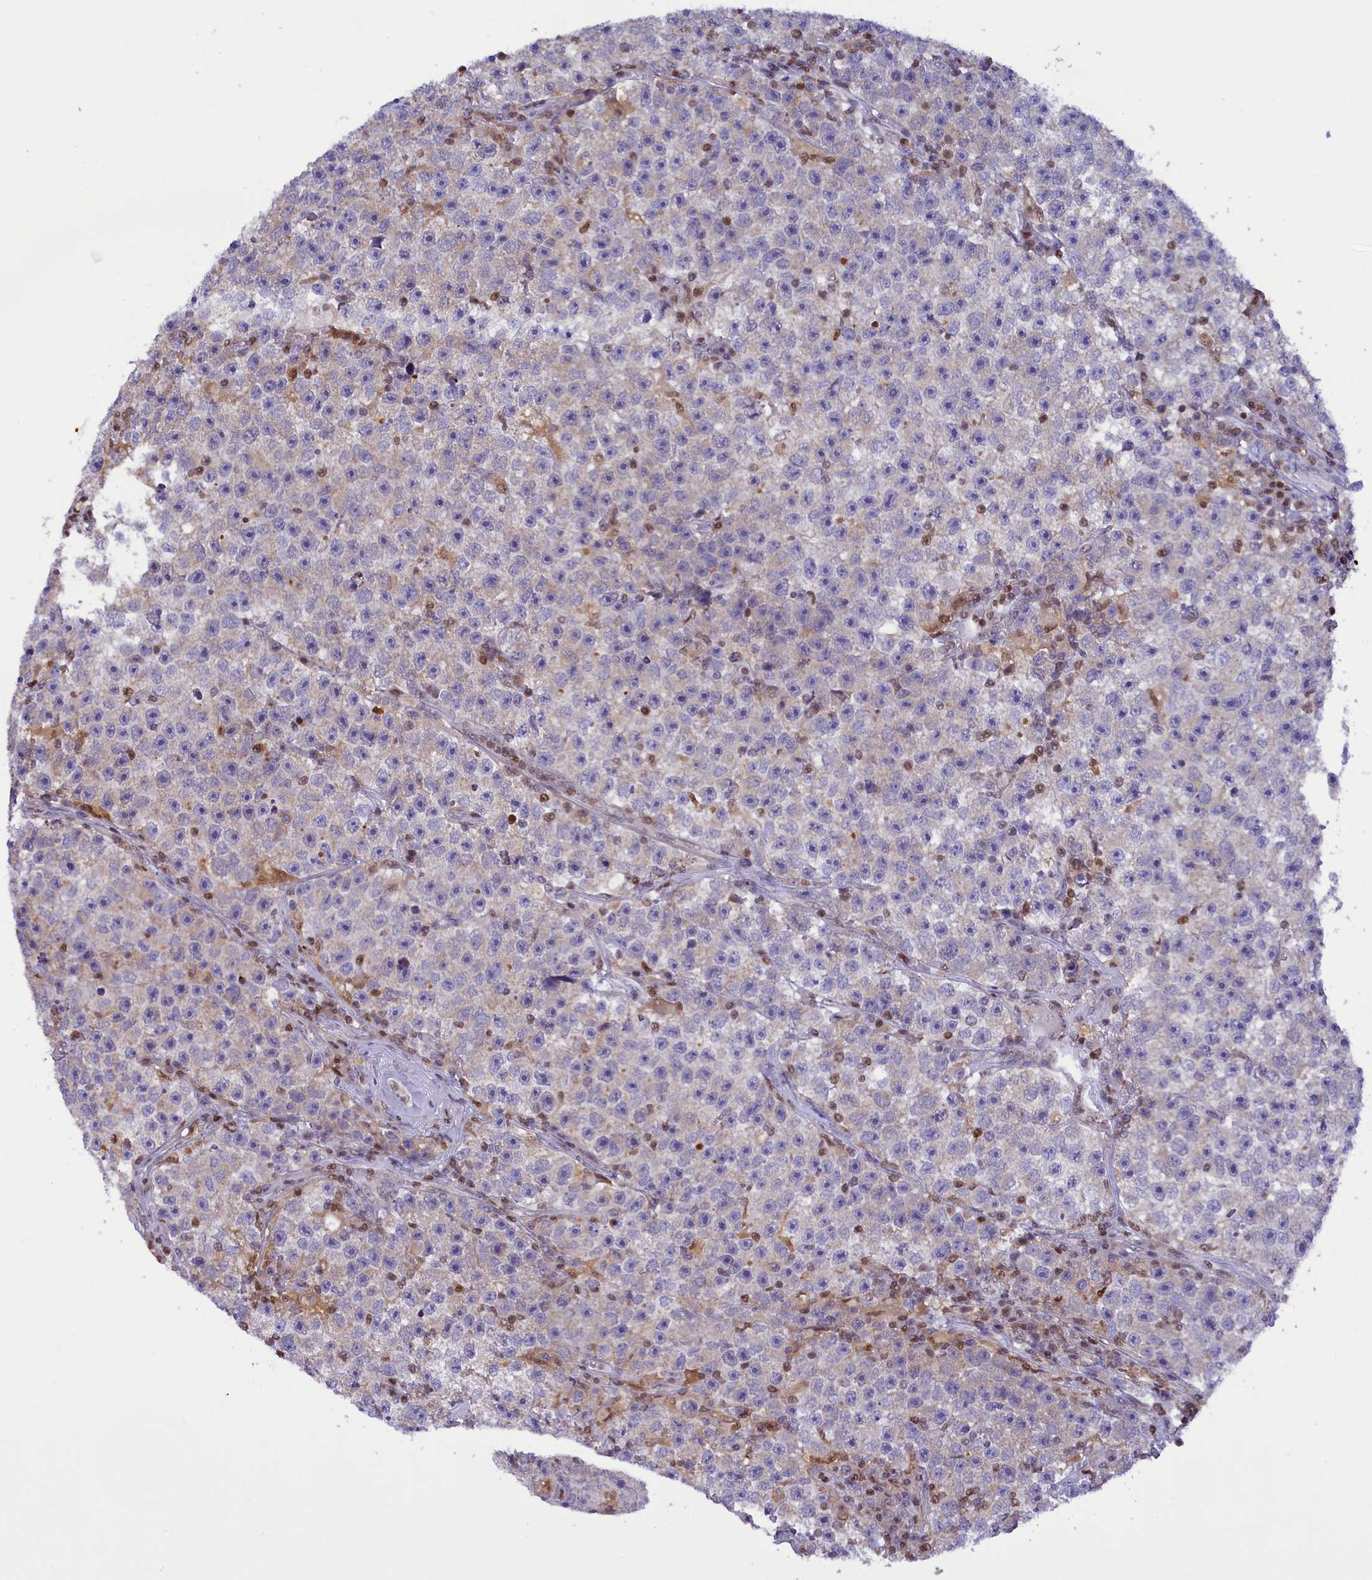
{"staining": {"intensity": "negative", "quantity": "none", "location": "none"}, "tissue": "testis cancer", "cell_type": "Tumor cells", "image_type": "cancer", "snomed": [{"axis": "morphology", "description": "Seminoma, NOS"}, {"axis": "topography", "description": "Testis"}], "caption": "Tumor cells show no significant expression in testis seminoma. The staining is performed using DAB brown chromogen with nuclei counter-stained in using hematoxylin.", "gene": "IZUMO2", "patient": {"sex": "male", "age": 22}}